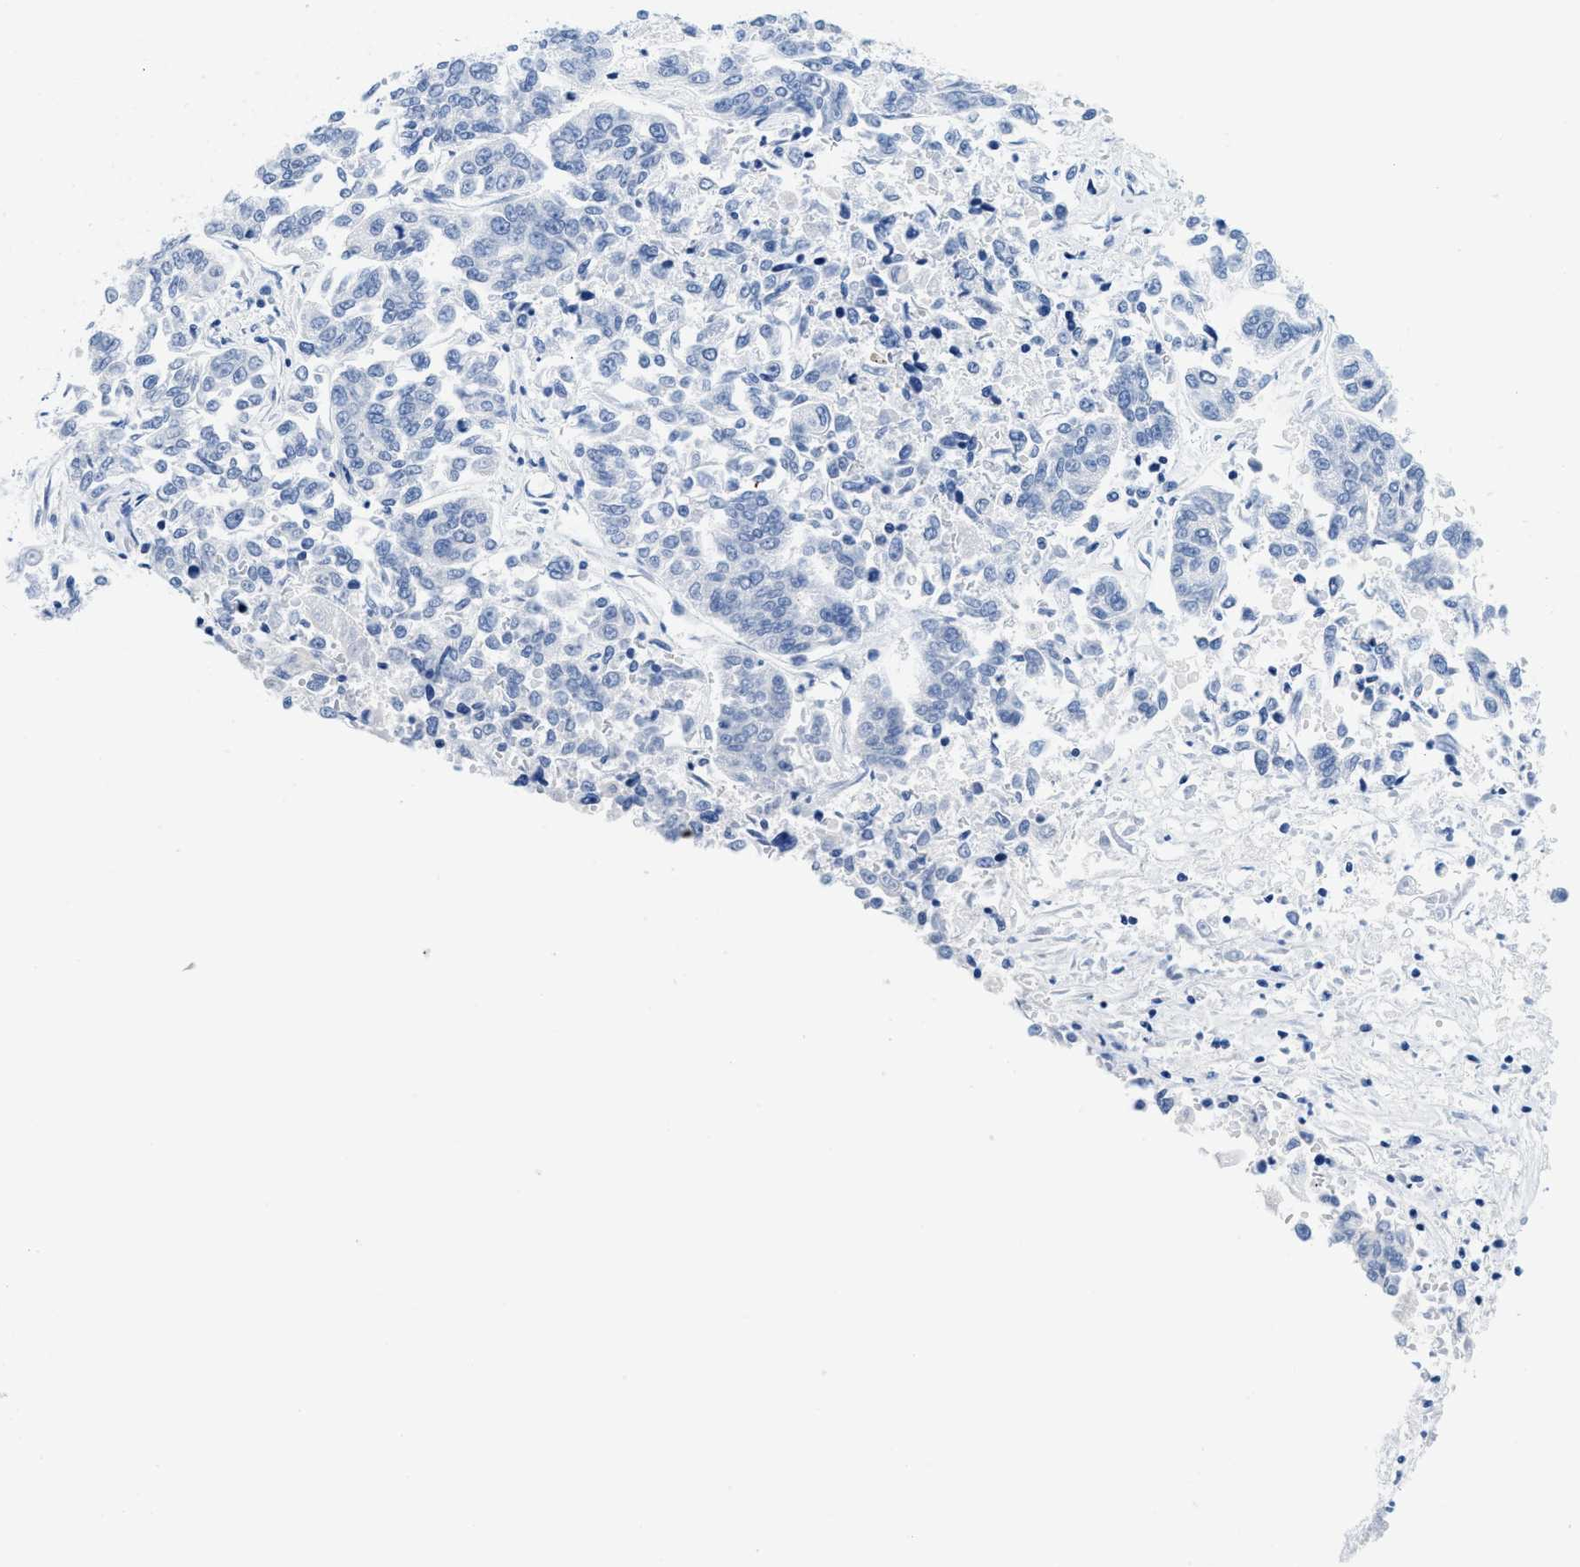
{"staining": {"intensity": "negative", "quantity": "none", "location": "none"}, "tissue": "lung cancer", "cell_type": "Tumor cells", "image_type": "cancer", "snomed": [{"axis": "morphology", "description": "Adenocarcinoma, NOS"}, {"axis": "topography", "description": "Lung"}], "caption": "Immunohistochemical staining of lung cancer (adenocarcinoma) demonstrates no significant staining in tumor cells.", "gene": "GSN", "patient": {"sex": "male", "age": 84}}